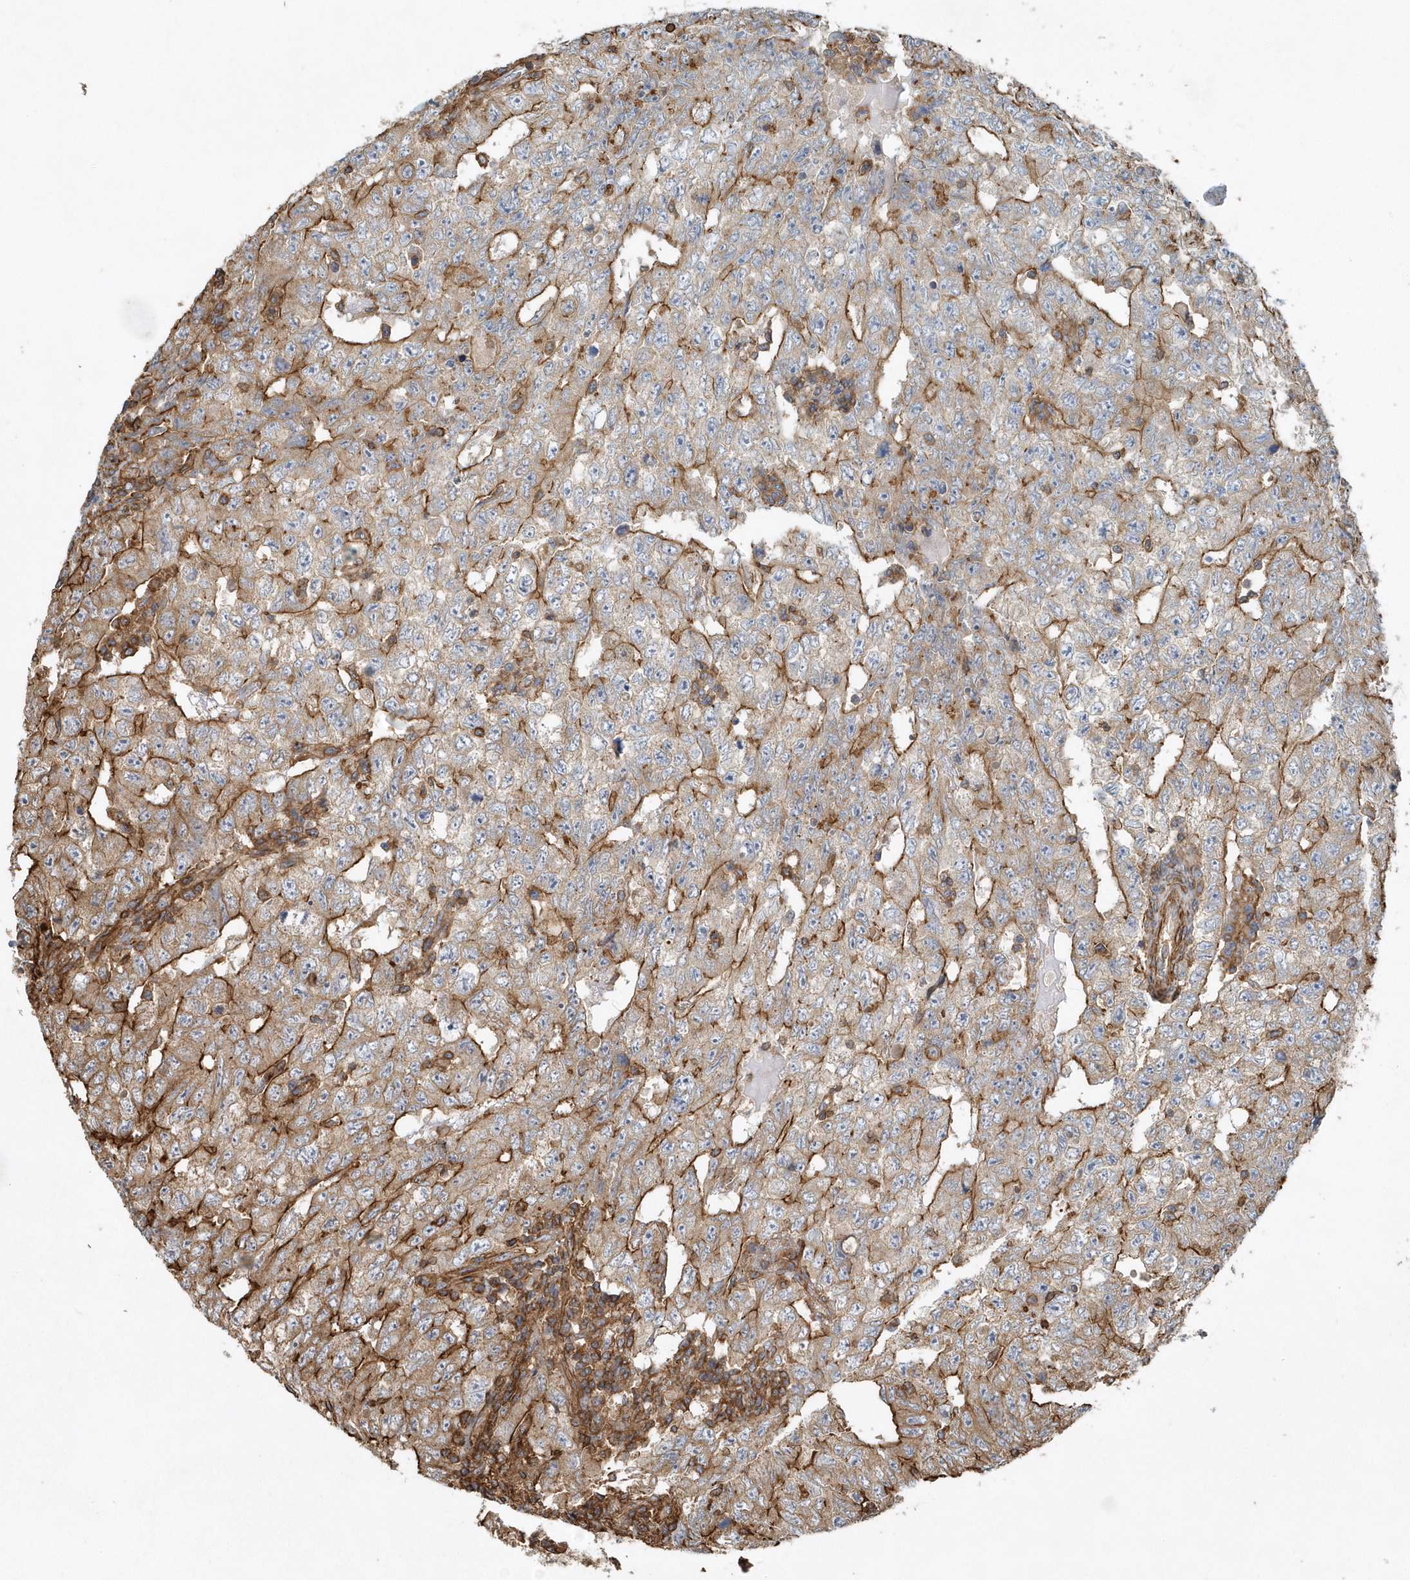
{"staining": {"intensity": "moderate", "quantity": ">75%", "location": "cytoplasmic/membranous"}, "tissue": "testis cancer", "cell_type": "Tumor cells", "image_type": "cancer", "snomed": [{"axis": "morphology", "description": "Carcinoma, Embryonal, NOS"}, {"axis": "topography", "description": "Testis"}], "caption": "An immunohistochemistry (IHC) photomicrograph of tumor tissue is shown. Protein staining in brown shows moderate cytoplasmic/membranous positivity in testis cancer (embryonal carcinoma) within tumor cells.", "gene": "MMUT", "patient": {"sex": "male", "age": 26}}